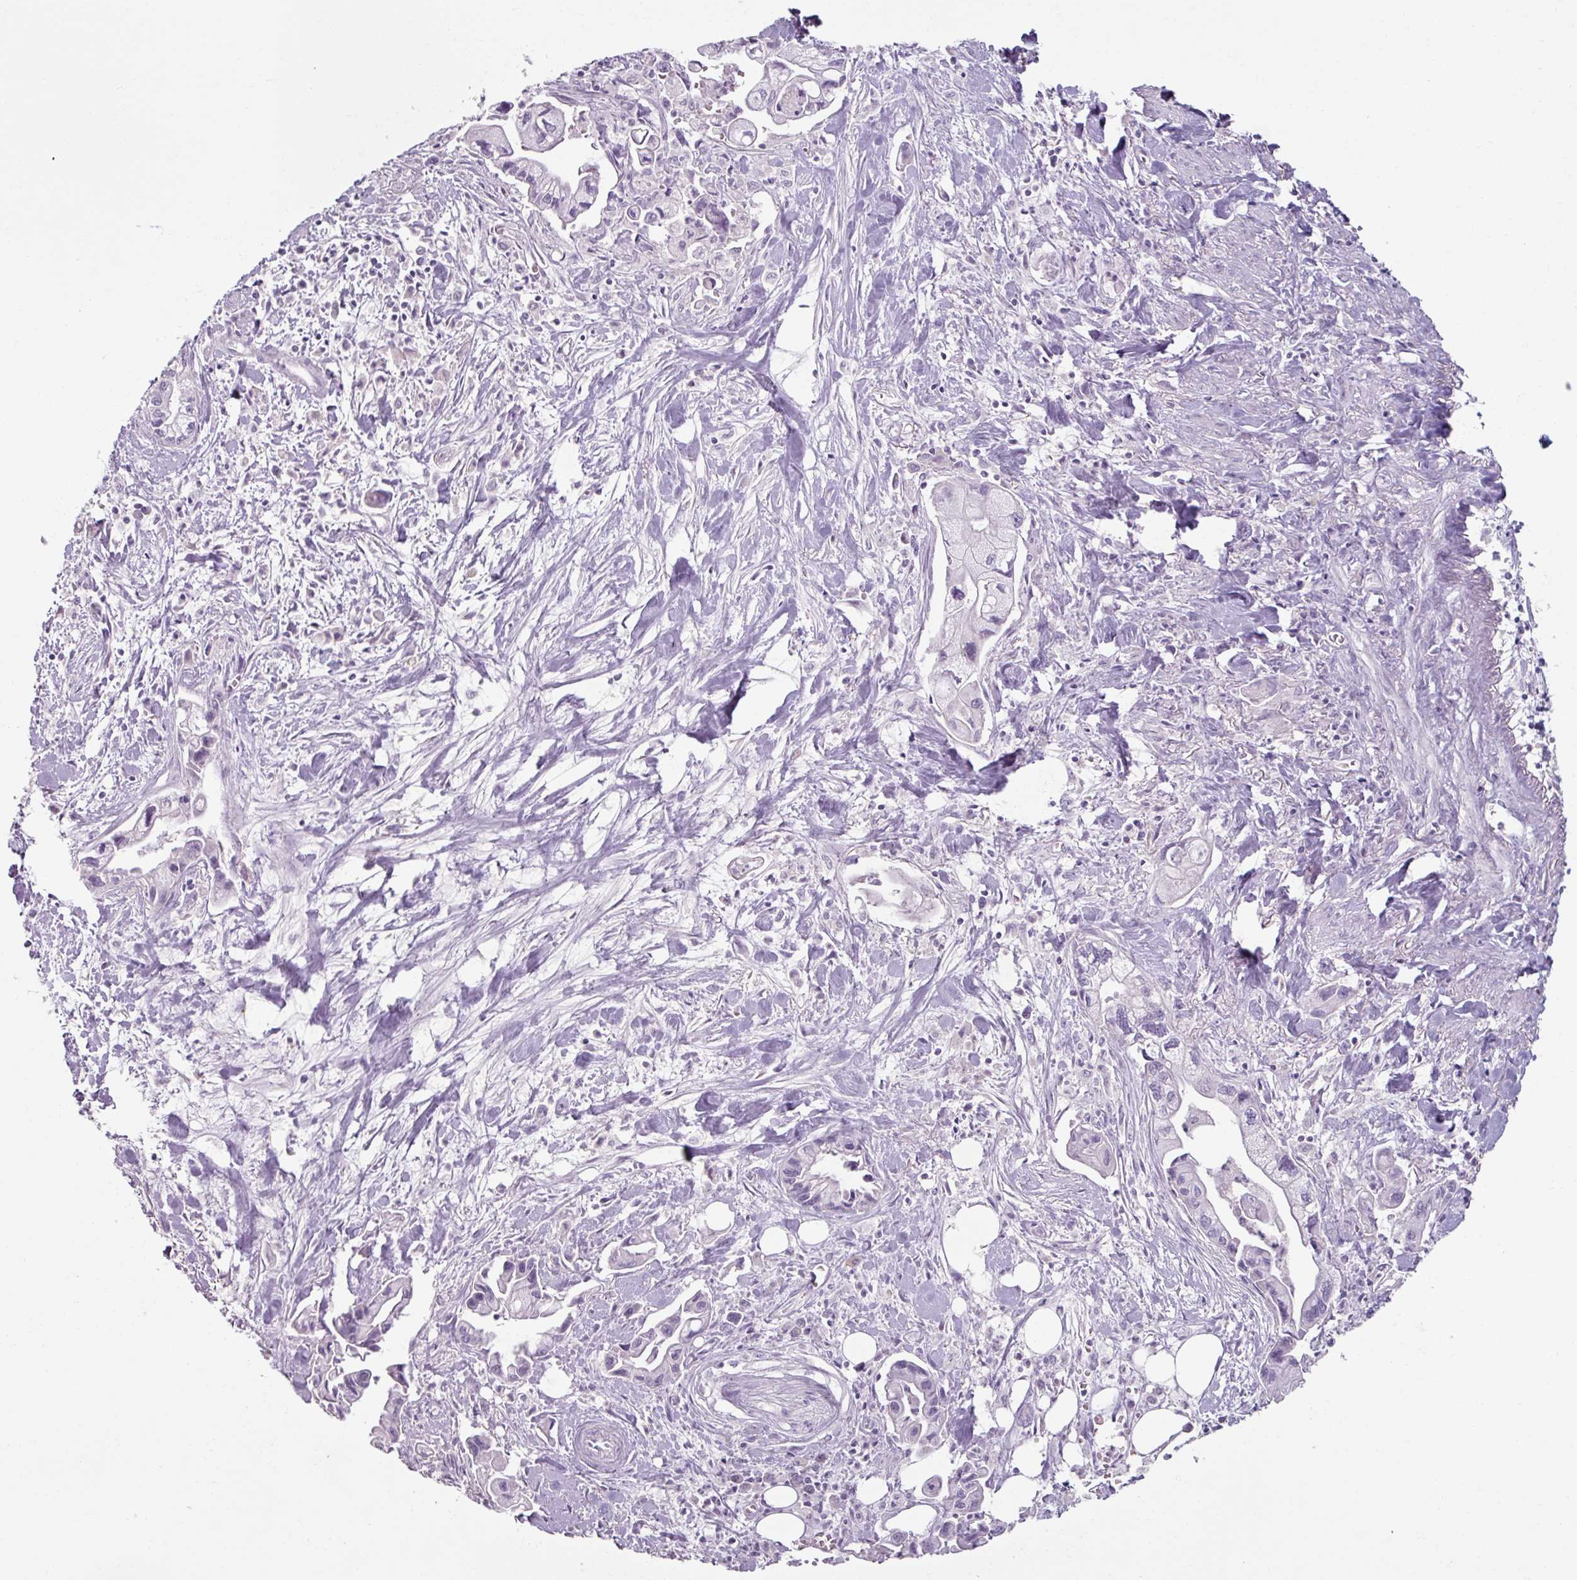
{"staining": {"intensity": "negative", "quantity": "none", "location": "none"}, "tissue": "pancreatic cancer", "cell_type": "Tumor cells", "image_type": "cancer", "snomed": [{"axis": "morphology", "description": "Adenocarcinoma, NOS"}, {"axis": "topography", "description": "Pancreas"}], "caption": "The image displays no significant staining in tumor cells of pancreatic cancer (adenocarcinoma).", "gene": "SLC27A5", "patient": {"sex": "male", "age": 61}}